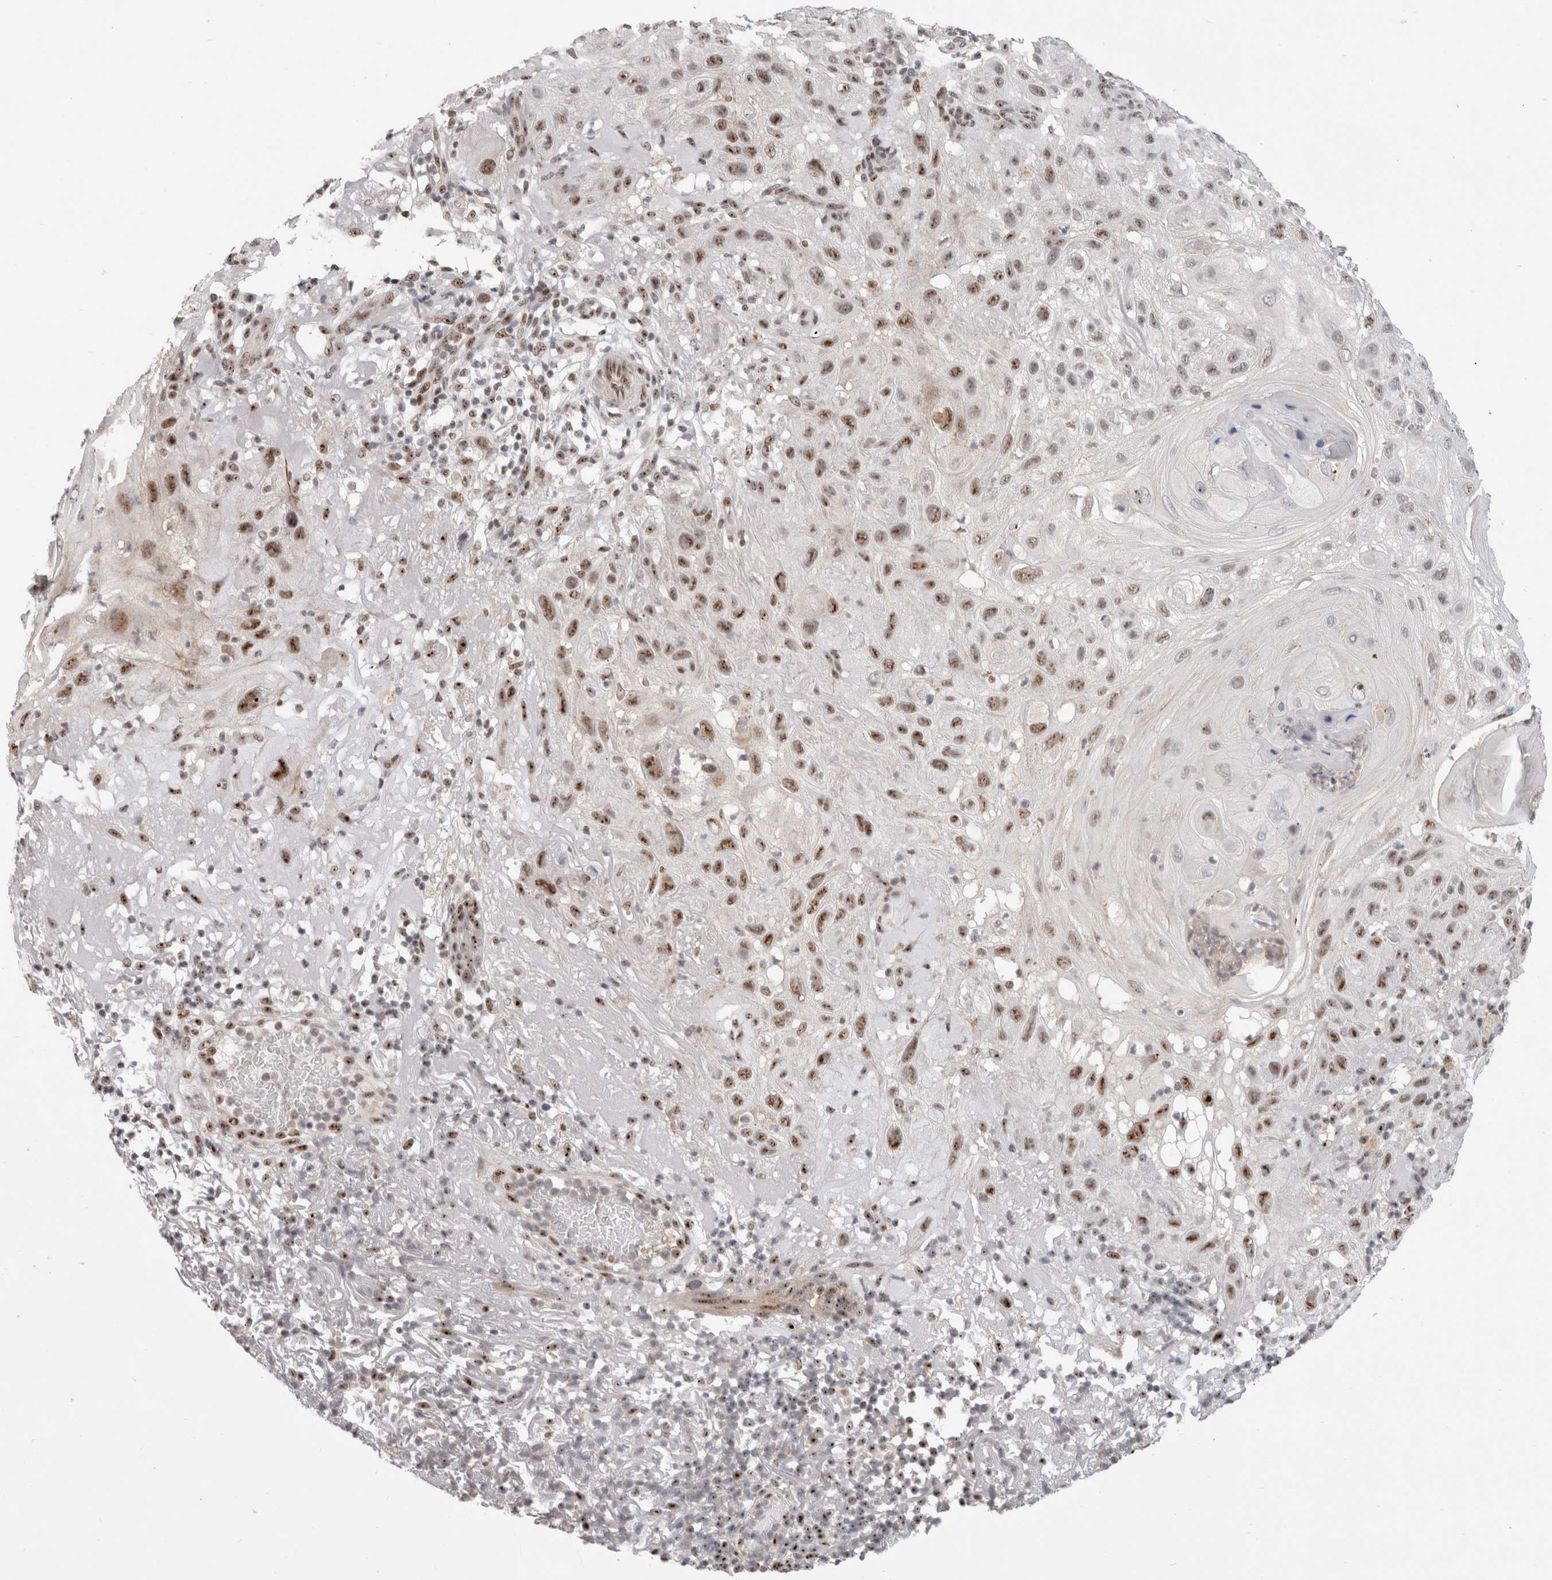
{"staining": {"intensity": "moderate", "quantity": ">75%", "location": "nuclear"}, "tissue": "skin cancer", "cell_type": "Tumor cells", "image_type": "cancer", "snomed": [{"axis": "morphology", "description": "Squamous cell carcinoma, NOS"}, {"axis": "topography", "description": "Skin"}], "caption": "Immunohistochemical staining of skin squamous cell carcinoma exhibits medium levels of moderate nuclear protein staining in approximately >75% of tumor cells.", "gene": "SENP6", "patient": {"sex": "female", "age": 96}}